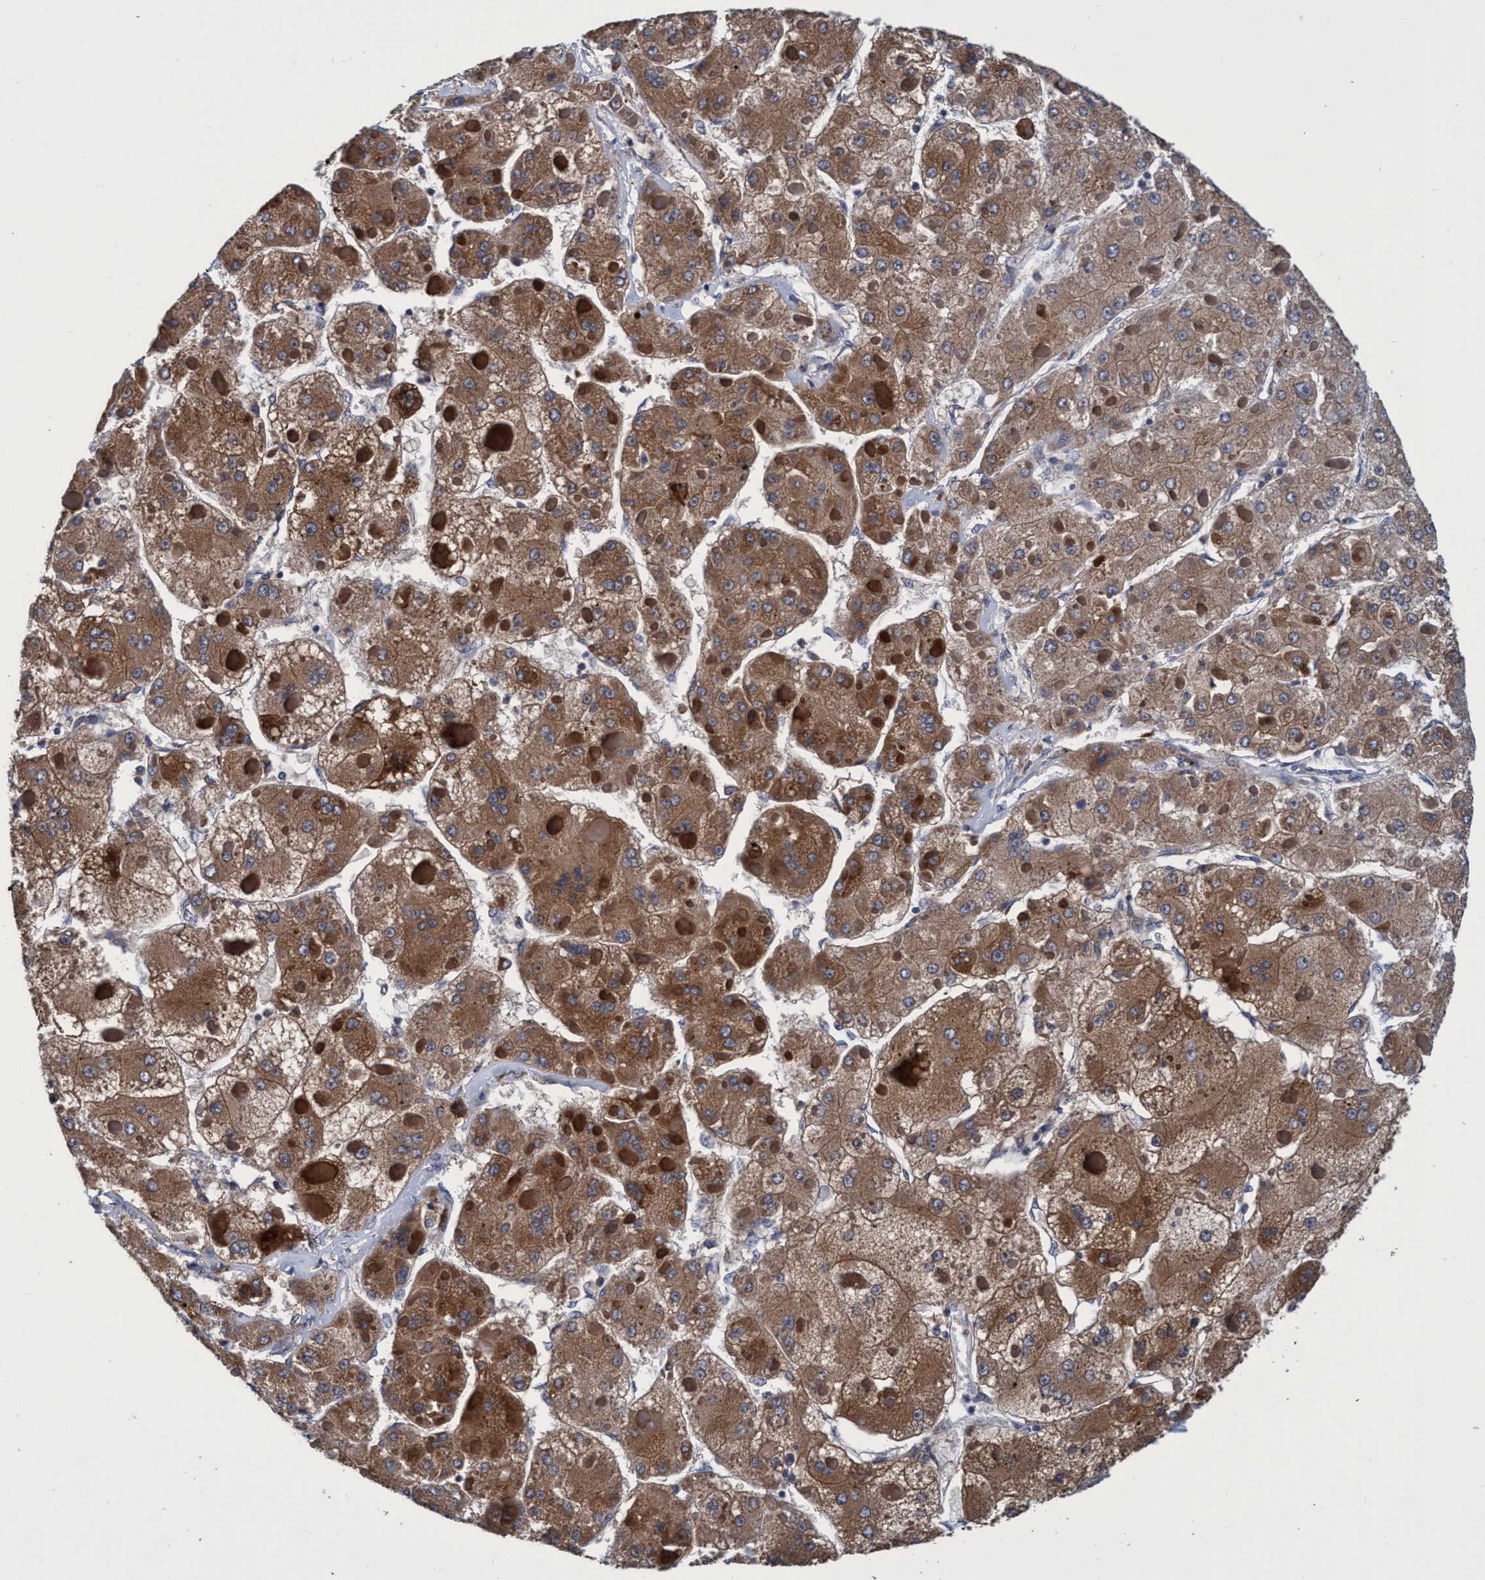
{"staining": {"intensity": "moderate", "quantity": ">75%", "location": "cytoplasmic/membranous"}, "tissue": "liver cancer", "cell_type": "Tumor cells", "image_type": "cancer", "snomed": [{"axis": "morphology", "description": "Carcinoma, Hepatocellular, NOS"}, {"axis": "topography", "description": "Liver"}], "caption": "There is medium levels of moderate cytoplasmic/membranous staining in tumor cells of liver cancer, as demonstrated by immunohistochemical staining (brown color).", "gene": "CALCOCO2", "patient": {"sex": "female", "age": 73}}